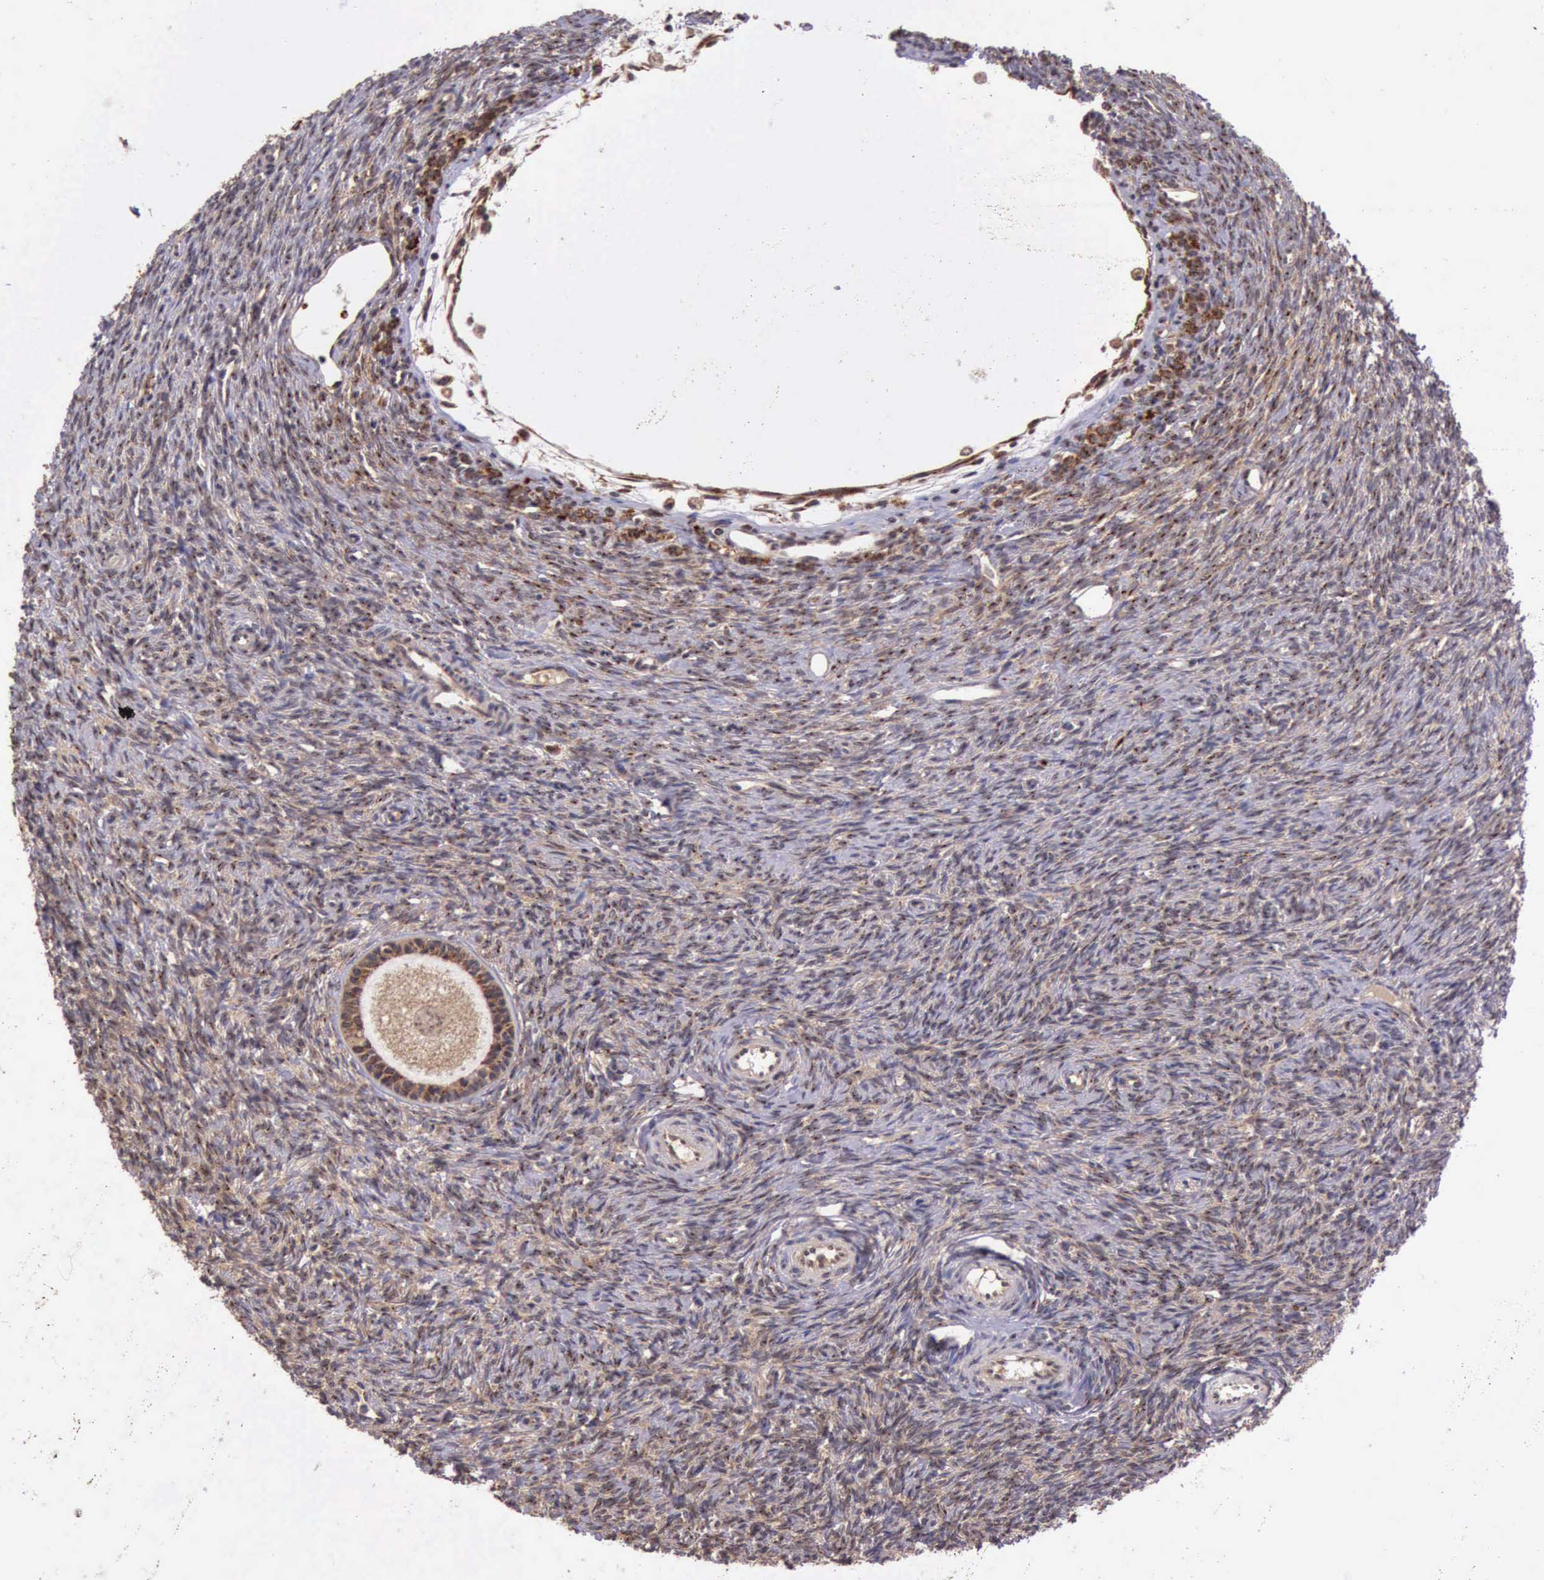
{"staining": {"intensity": "moderate", "quantity": ">75%", "location": "cytoplasmic/membranous"}, "tissue": "ovary", "cell_type": "Follicle cells", "image_type": "normal", "snomed": [{"axis": "morphology", "description": "Normal tissue, NOS"}, {"axis": "topography", "description": "Ovary"}], "caption": "A brown stain shows moderate cytoplasmic/membranous positivity of a protein in follicle cells of unremarkable ovary. (DAB (3,3'-diaminobenzidine) = brown stain, brightfield microscopy at high magnification).", "gene": "ARMCX3", "patient": {"sex": "female", "age": 32}}